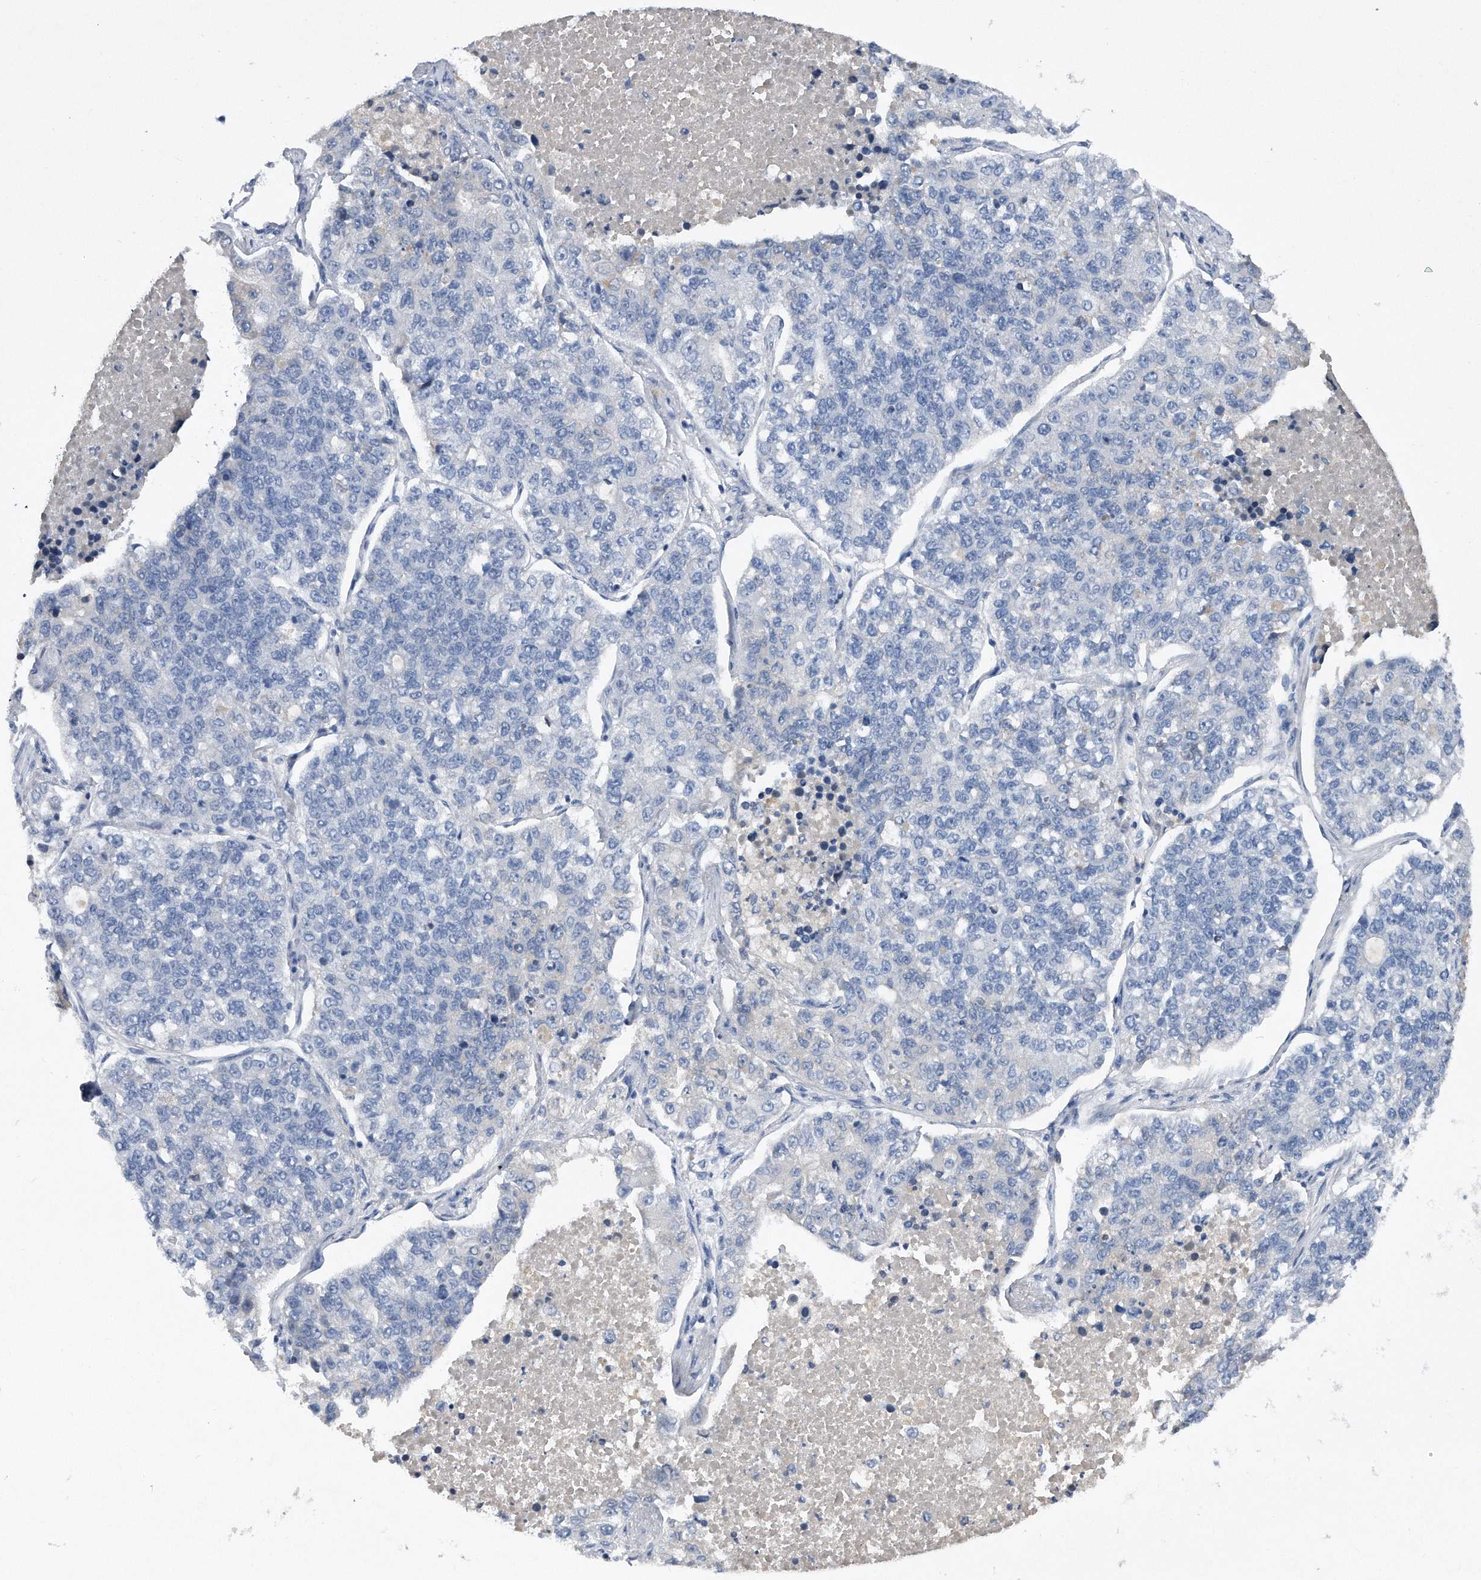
{"staining": {"intensity": "negative", "quantity": "none", "location": "none"}, "tissue": "lung cancer", "cell_type": "Tumor cells", "image_type": "cancer", "snomed": [{"axis": "morphology", "description": "Adenocarcinoma, NOS"}, {"axis": "topography", "description": "Lung"}], "caption": "Tumor cells show no significant positivity in lung adenocarcinoma.", "gene": "ASNS", "patient": {"sex": "male", "age": 49}}